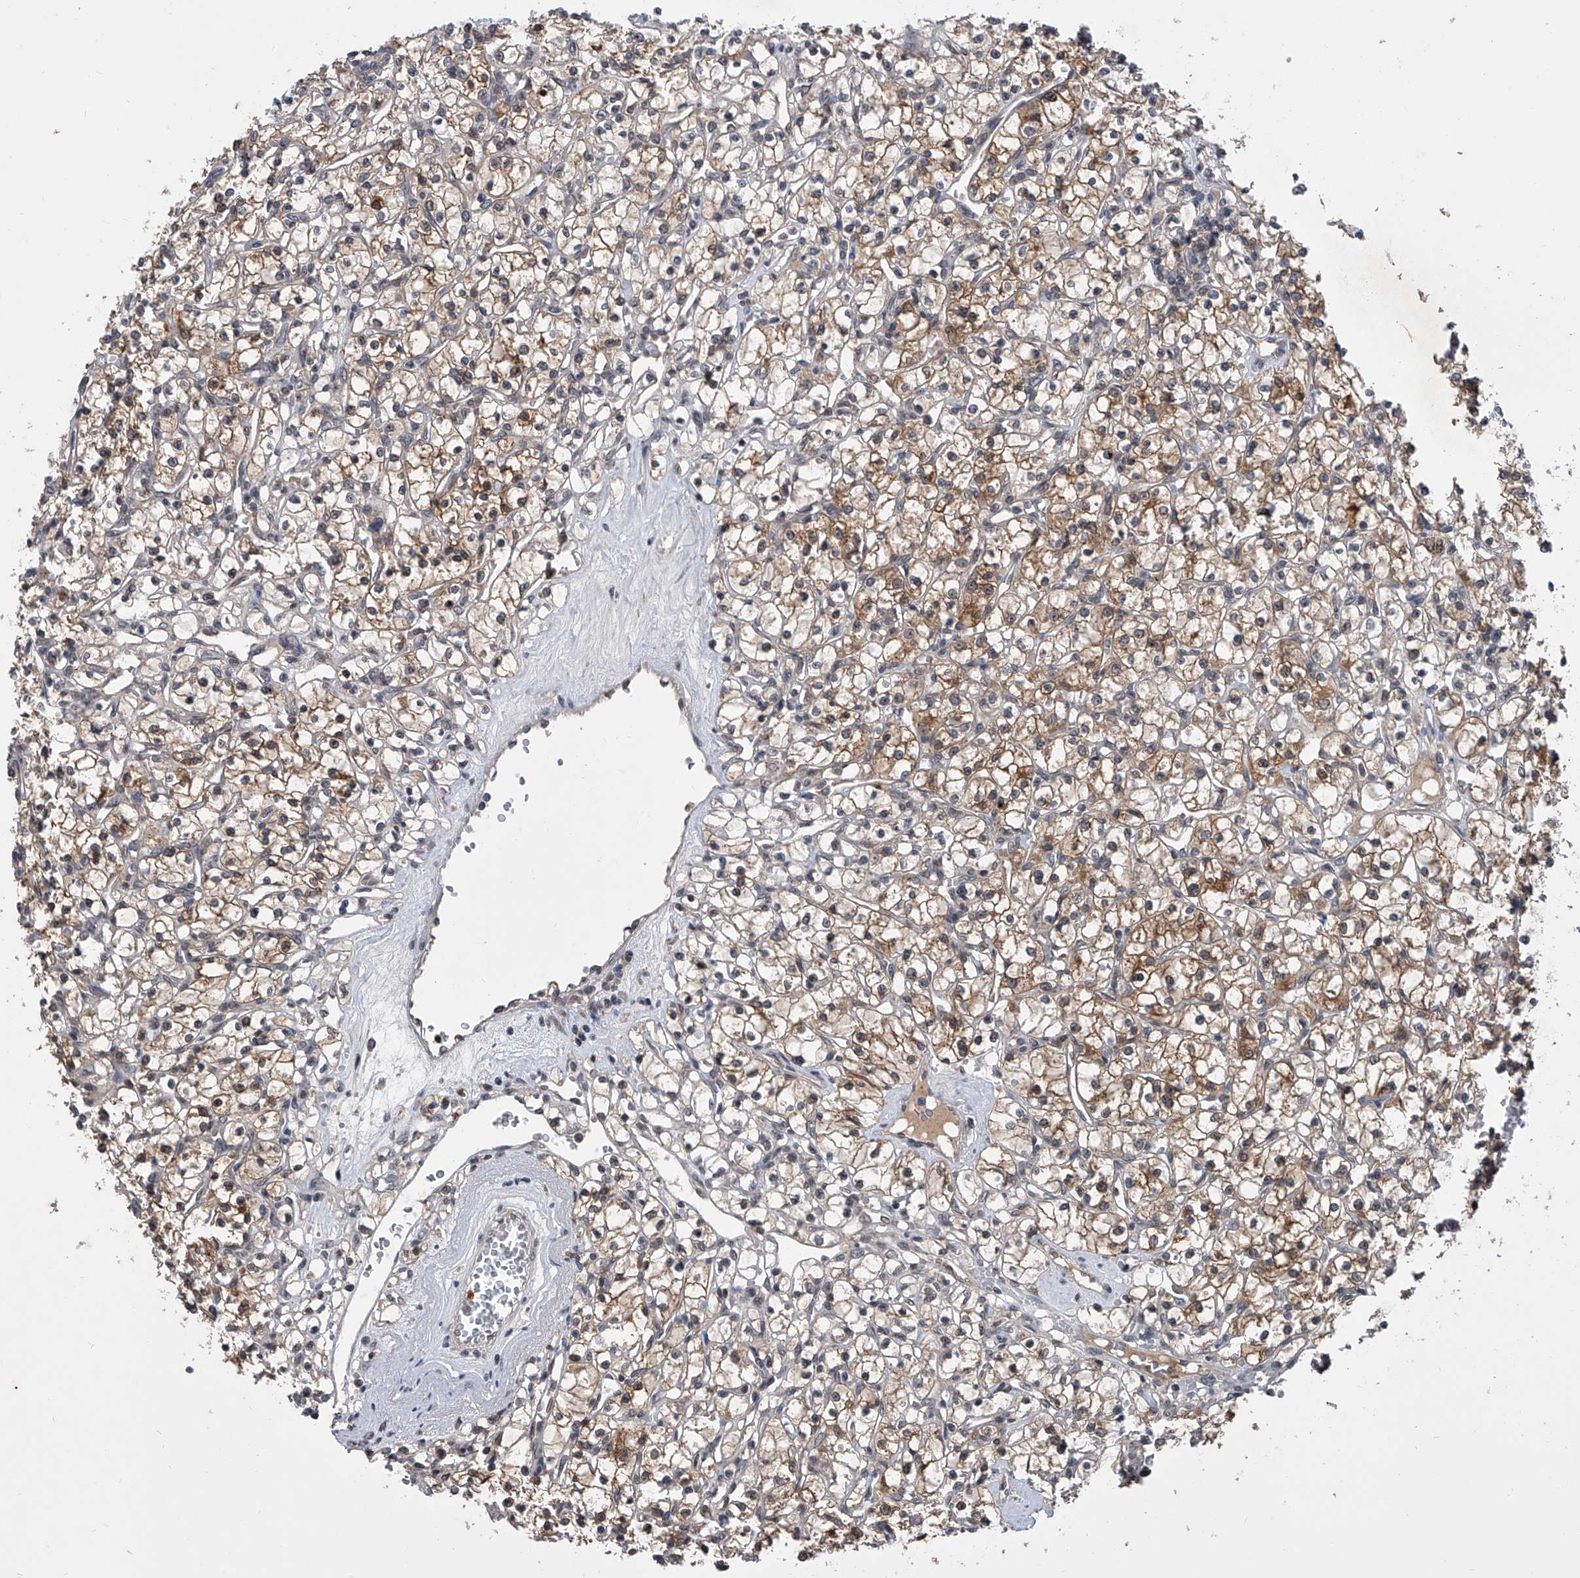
{"staining": {"intensity": "moderate", "quantity": ">75%", "location": "cytoplasmic/membranous"}, "tissue": "renal cancer", "cell_type": "Tumor cells", "image_type": "cancer", "snomed": [{"axis": "morphology", "description": "Adenocarcinoma, NOS"}, {"axis": "topography", "description": "Kidney"}], "caption": "High-power microscopy captured an IHC image of renal adenocarcinoma, revealing moderate cytoplasmic/membranous positivity in approximately >75% of tumor cells.", "gene": "BHLHE23", "patient": {"sex": "female", "age": 59}}